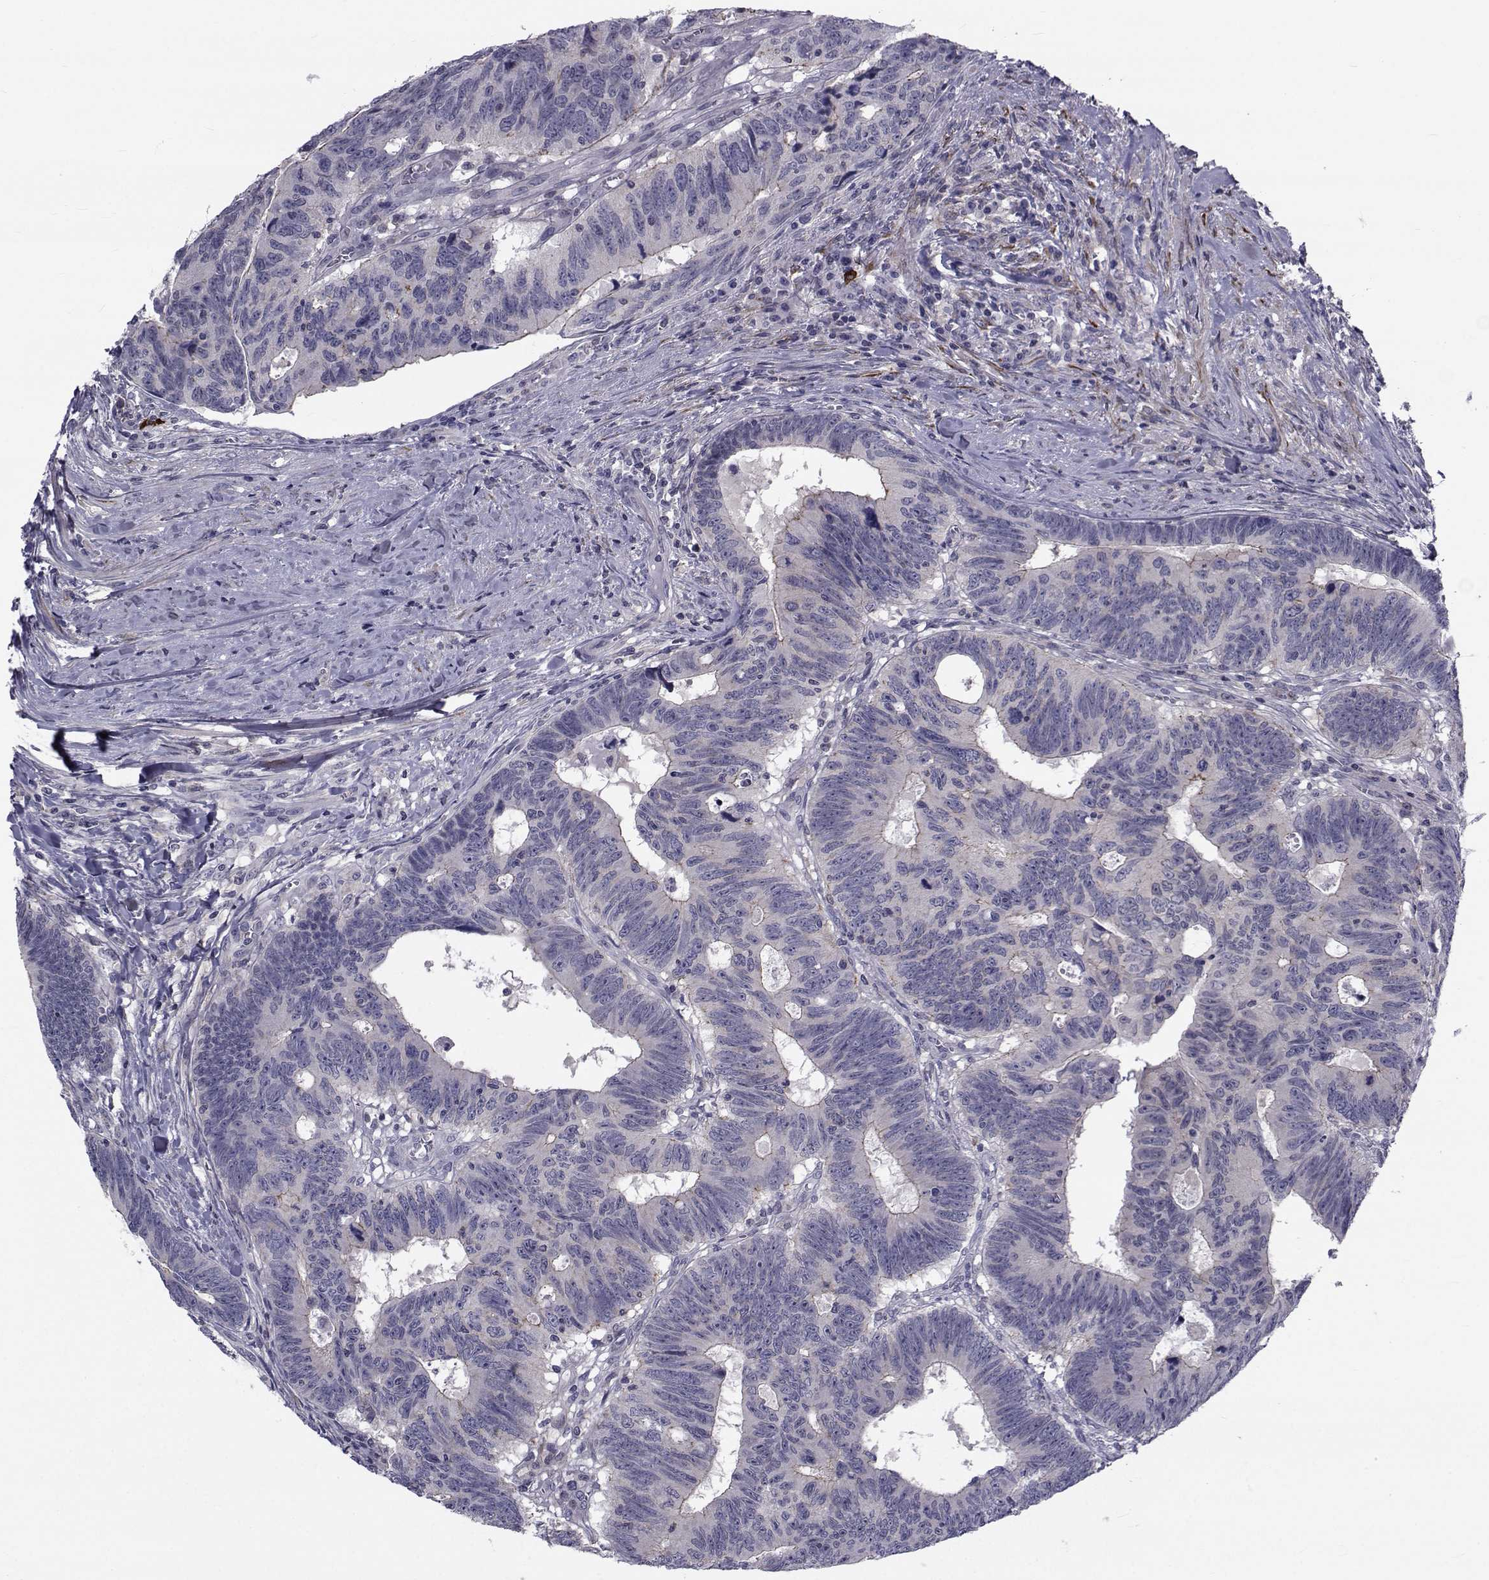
{"staining": {"intensity": "moderate", "quantity": "<25%", "location": "cytoplasmic/membranous"}, "tissue": "colorectal cancer", "cell_type": "Tumor cells", "image_type": "cancer", "snomed": [{"axis": "morphology", "description": "Adenocarcinoma, NOS"}, {"axis": "topography", "description": "Colon"}], "caption": "Adenocarcinoma (colorectal) stained for a protein (brown) shows moderate cytoplasmic/membranous positive positivity in approximately <25% of tumor cells.", "gene": "SLC30A10", "patient": {"sex": "female", "age": 77}}